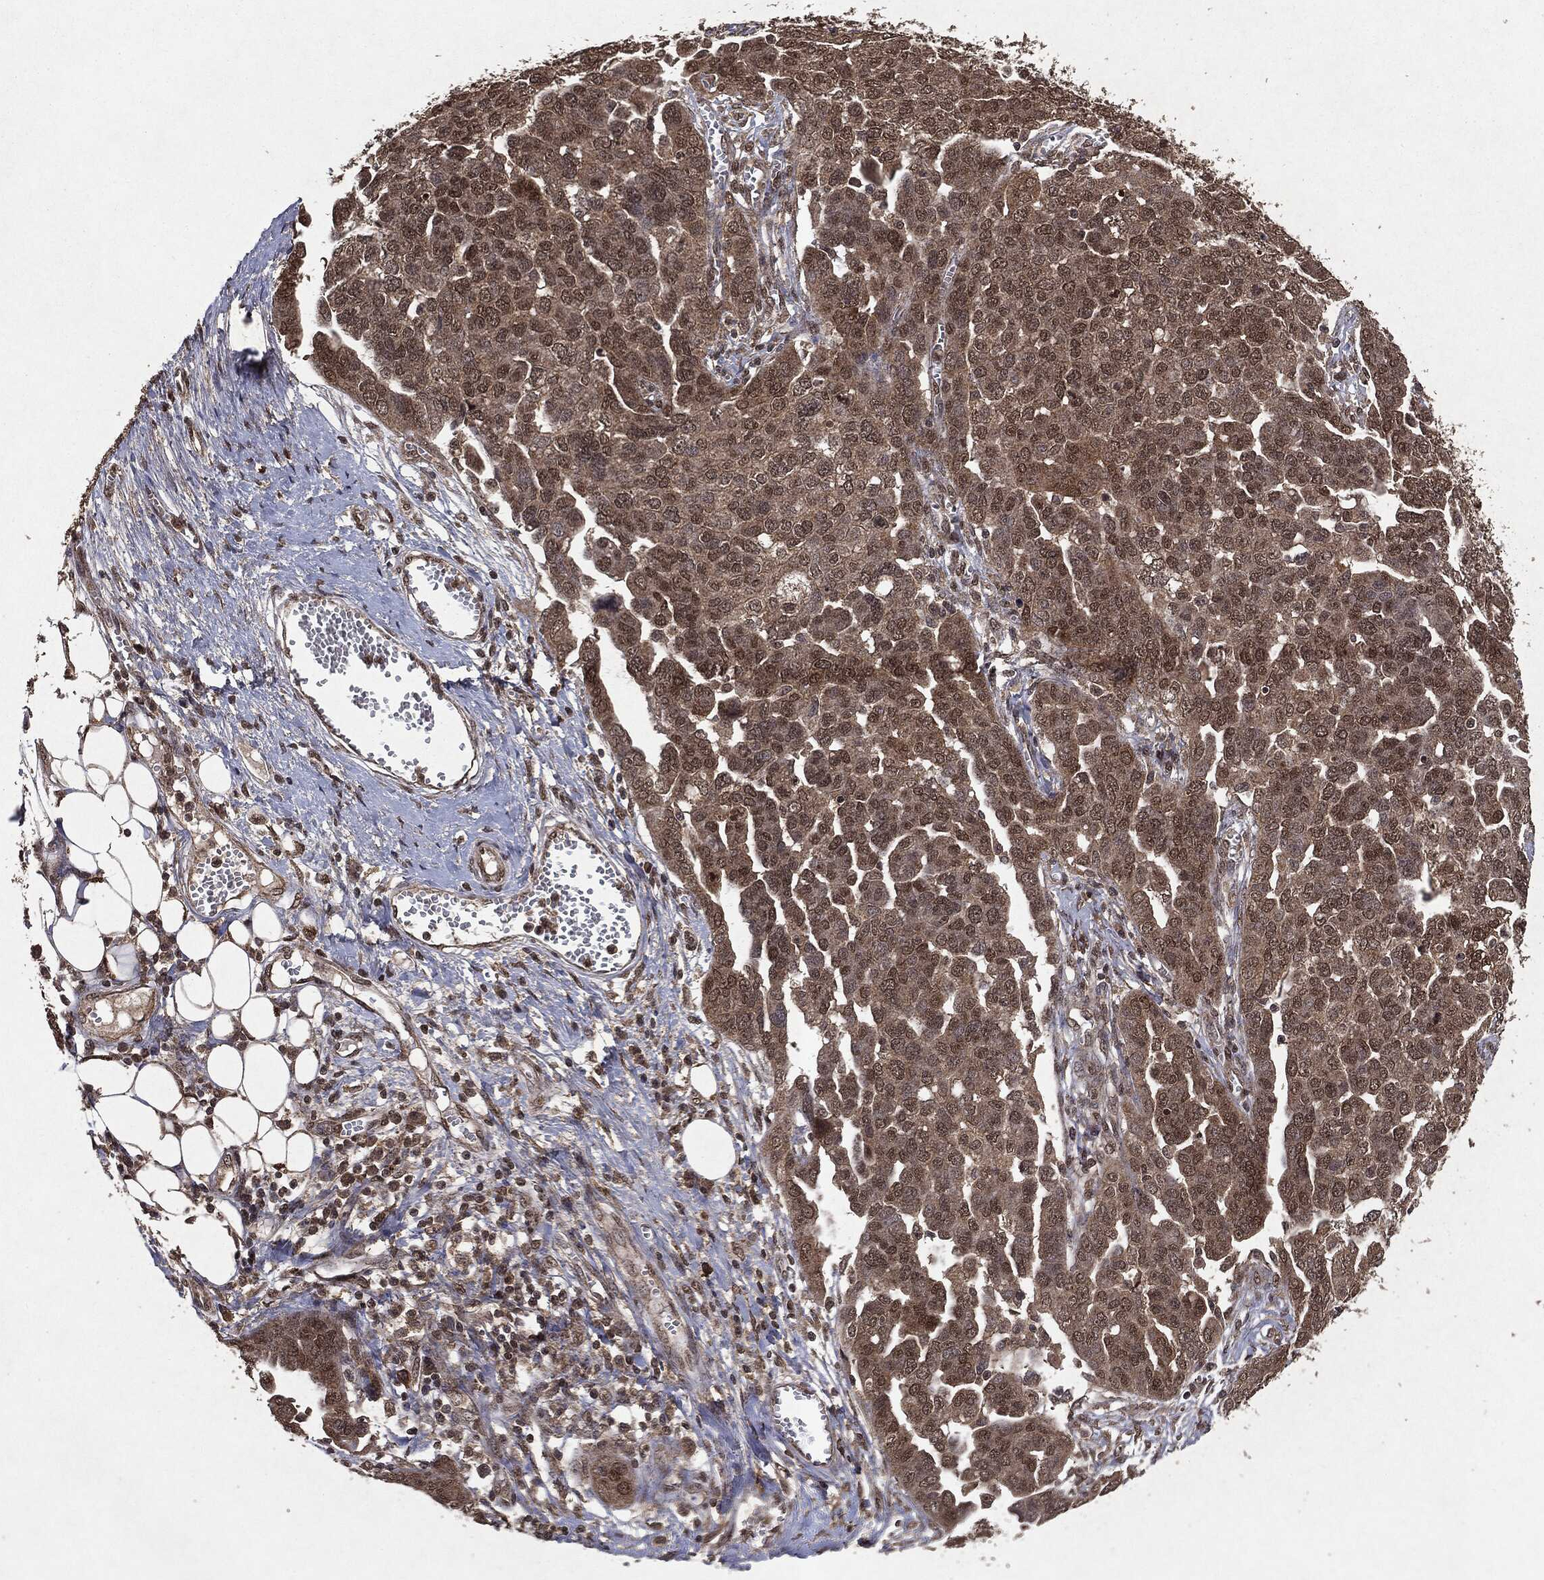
{"staining": {"intensity": "weak", "quantity": "25%-75%", "location": "cytoplasmic/membranous,nuclear"}, "tissue": "ovarian cancer", "cell_type": "Tumor cells", "image_type": "cancer", "snomed": [{"axis": "morphology", "description": "Cystadenocarcinoma, serous, NOS"}, {"axis": "topography", "description": "Ovary"}], "caption": "A high-resolution photomicrograph shows immunohistochemistry staining of serous cystadenocarcinoma (ovarian), which reveals weak cytoplasmic/membranous and nuclear positivity in about 25%-75% of tumor cells.", "gene": "PEBP1", "patient": {"sex": "female", "age": 59}}